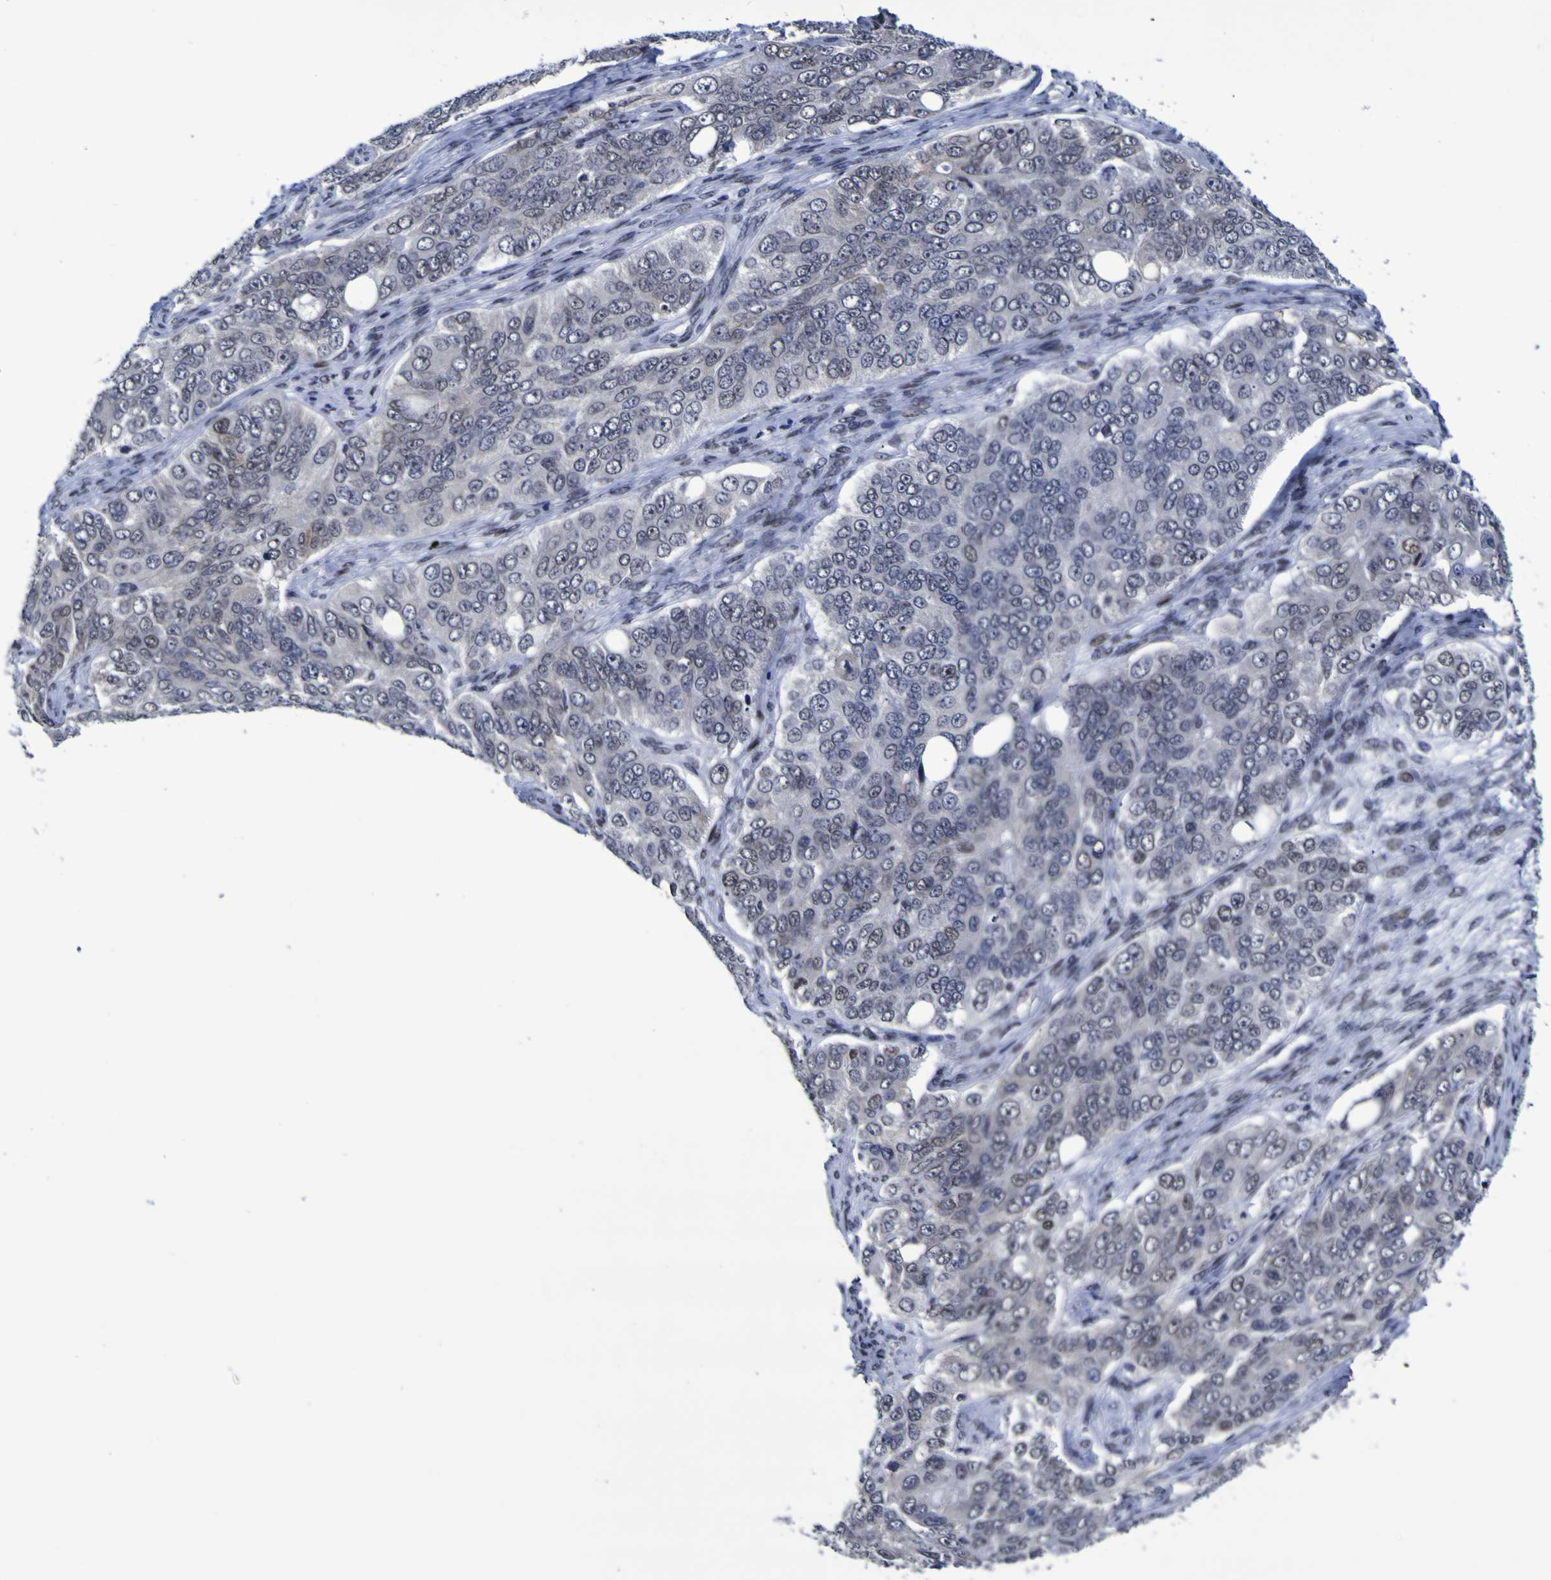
{"staining": {"intensity": "weak", "quantity": "25%-75%", "location": "nuclear"}, "tissue": "ovarian cancer", "cell_type": "Tumor cells", "image_type": "cancer", "snomed": [{"axis": "morphology", "description": "Carcinoma, endometroid"}, {"axis": "topography", "description": "Ovary"}], "caption": "The image demonstrates staining of ovarian endometroid carcinoma, revealing weak nuclear protein staining (brown color) within tumor cells.", "gene": "MBD3", "patient": {"sex": "female", "age": 51}}